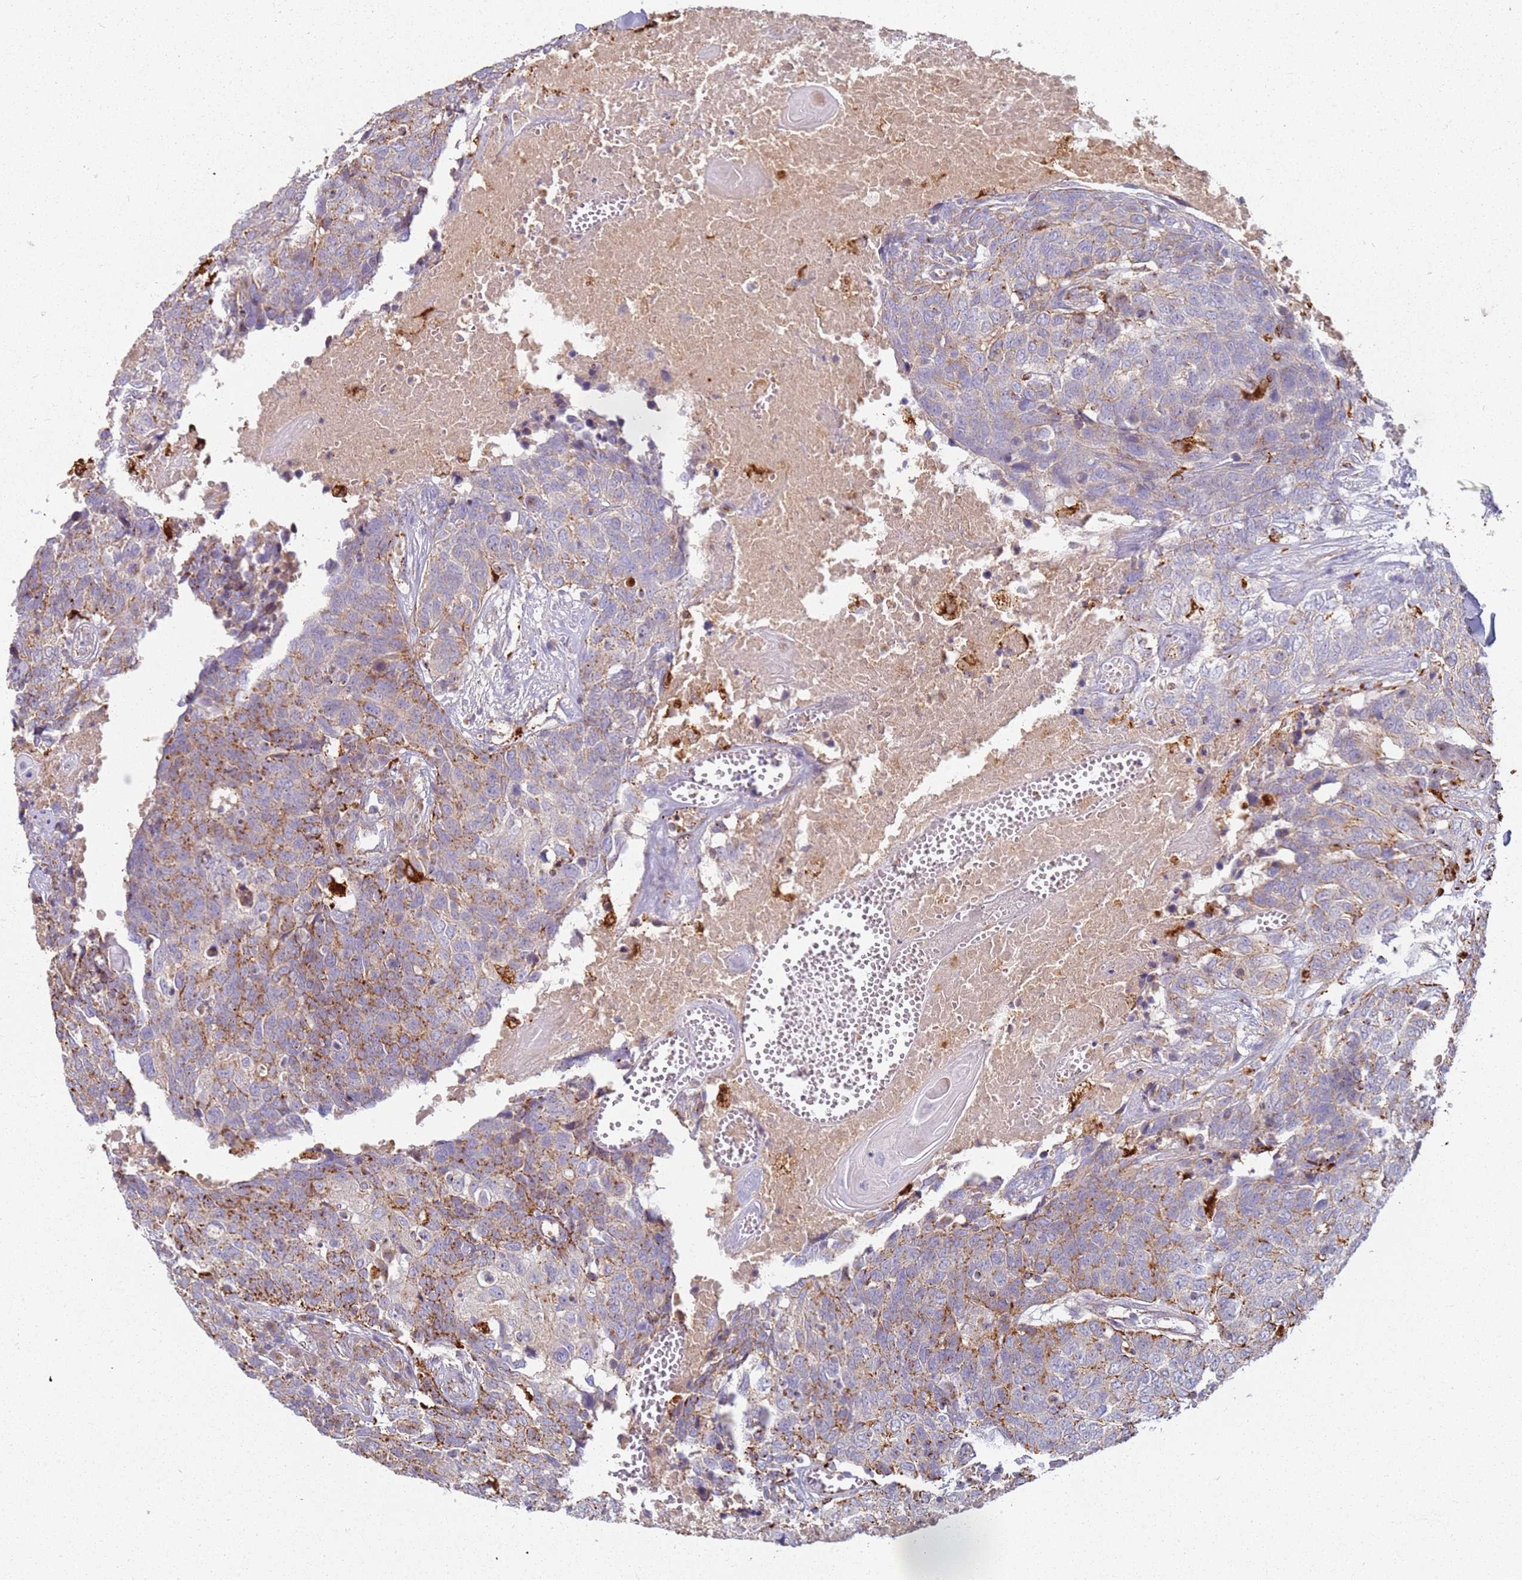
{"staining": {"intensity": "moderate", "quantity": "25%-75%", "location": "cytoplasmic/membranous"}, "tissue": "head and neck cancer", "cell_type": "Tumor cells", "image_type": "cancer", "snomed": [{"axis": "morphology", "description": "Squamous cell carcinoma, NOS"}, {"axis": "topography", "description": "Head-Neck"}], "caption": "A medium amount of moderate cytoplasmic/membranous staining is identified in about 25%-75% of tumor cells in squamous cell carcinoma (head and neck) tissue. (DAB = brown stain, brightfield microscopy at high magnification).", "gene": "TMEM229B", "patient": {"sex": "male", "age": 66}}